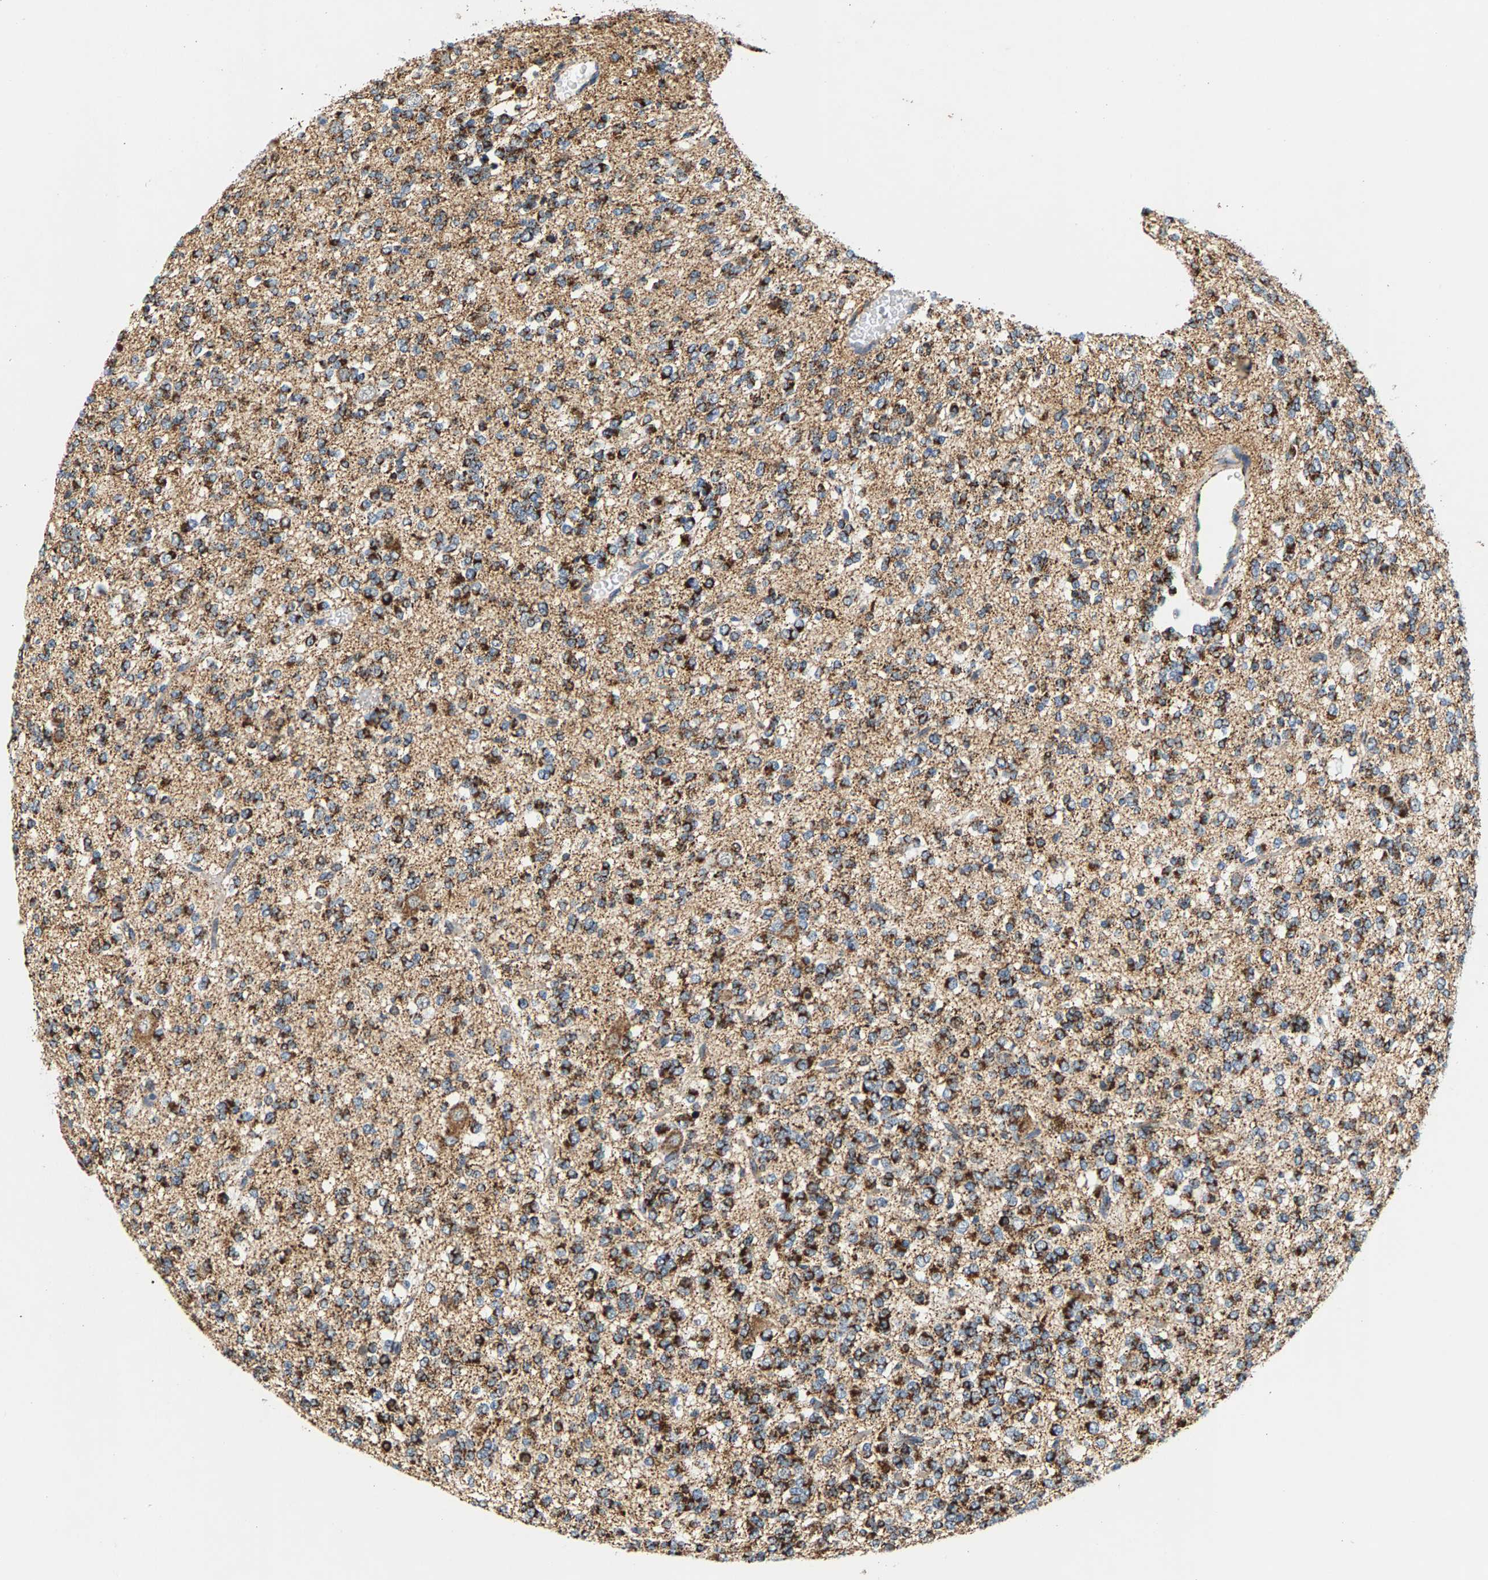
{"staining": {"intensity": "strong", "quantity": ">75%", "location": "cytoplasmic/membranous"}, "tissue": "glioma", "cell_type": "Tumor cells", "image_type": "cancer", "snomed": [{"axis": "morphology", "description": "Glioma, malignant, Low grade"}, {"axis": "topography", "description": "Brain"}], "caption": "Strong cytoplasmic/membranous positivity for a protein is seen in approximately >75% of tumor cells of malignant low-grade glioma using IHC.", "gene": "PDE1A", "patient": {"sex": "male", "age": 38}}